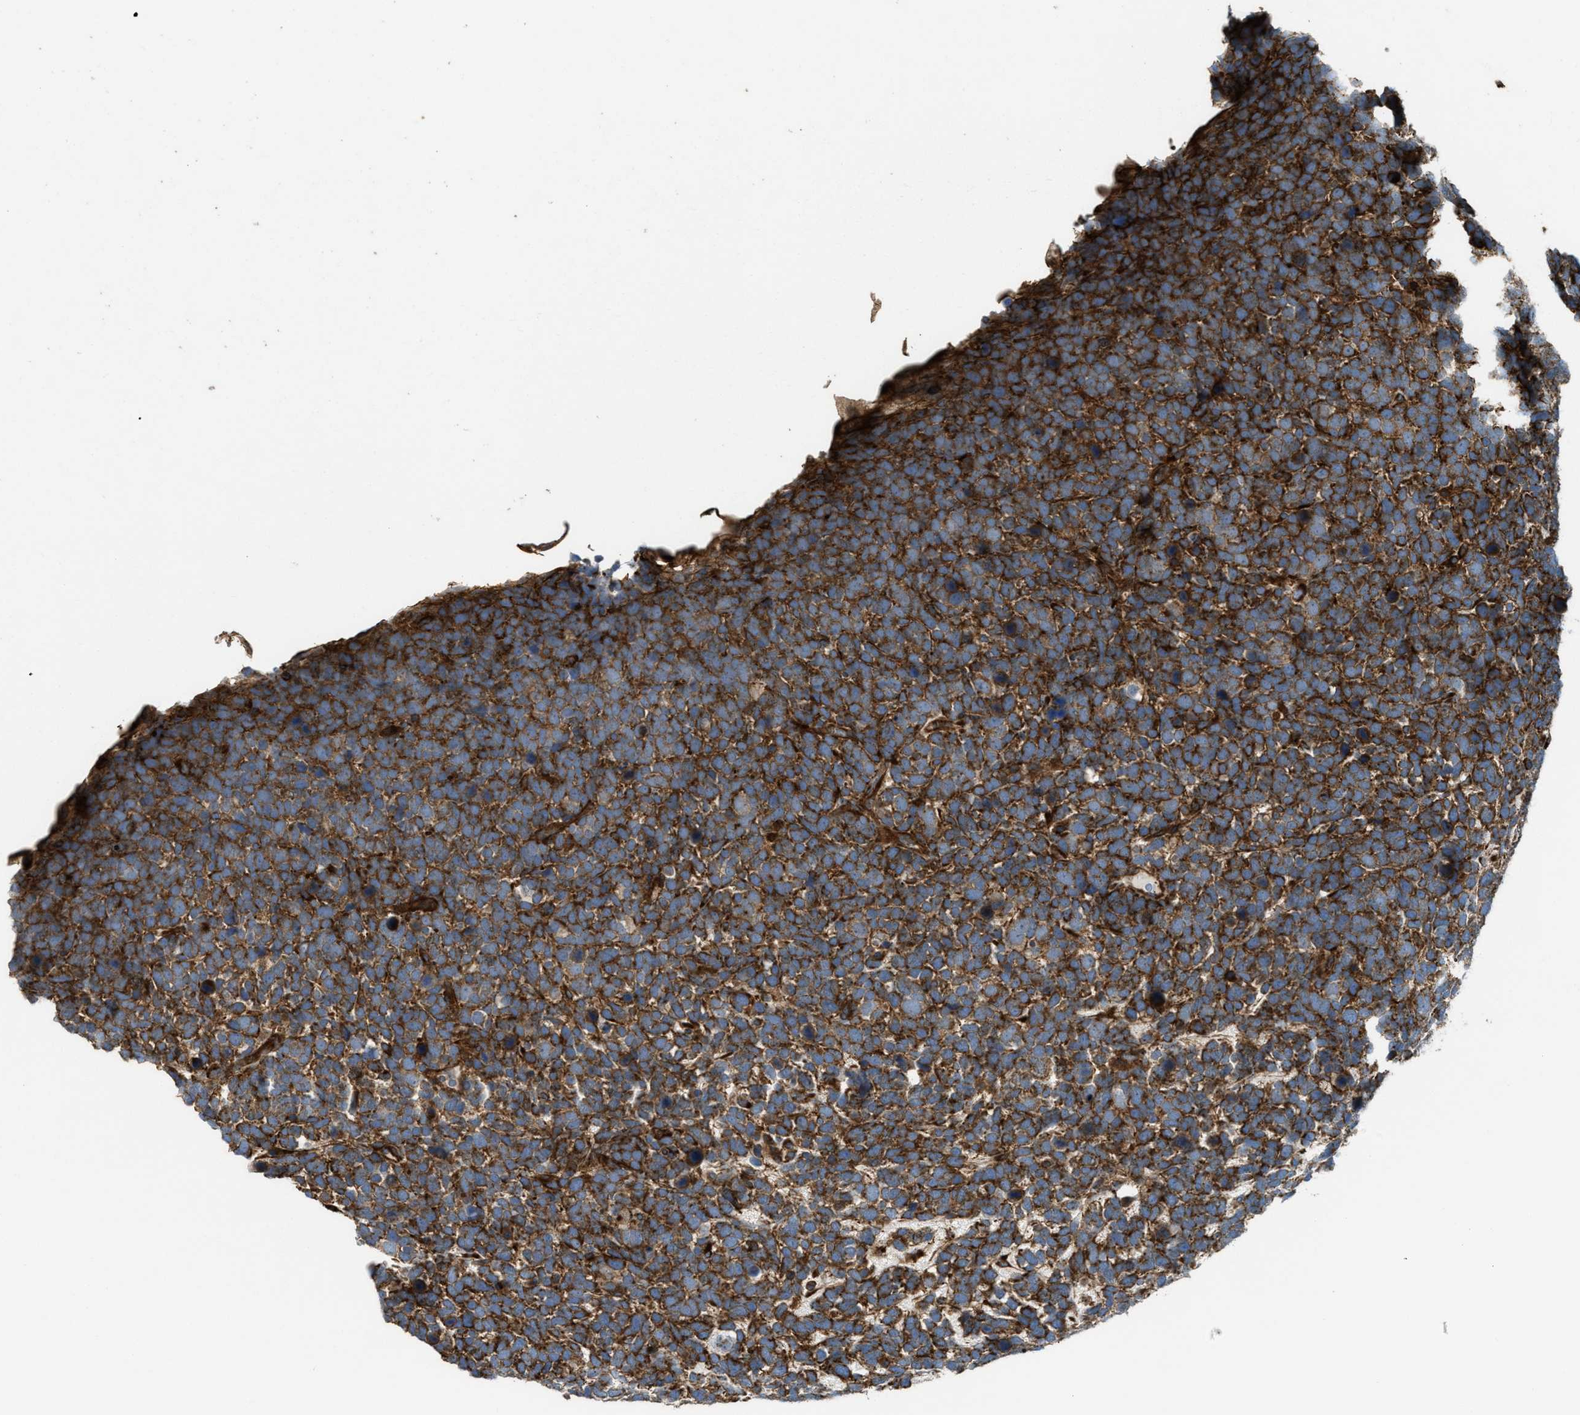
{"staining": {"intensity": "strong", "quantity": ">75%", "location": "cytoplasmic/membranous"}, "tissue": "urothelial cancer", "cell_type": "Tumor cells", "image_type": "cancer", "snomed": [{"axis": "morphology", "description": "Urothelial carcinoma, High grade"}, {"axis": "topography", "description": "Urinary bladder"}], "caption": "High-grade urothelial carcinoma tissue displays strong cytoplasmic/membranous positivity in approximately >75% of tumor cells The staining was performed using DAB to visualize the protein expression in brown, while the nuclei were stained in blue with hematoxylin (Magnification: 20x).", "gene": "EGLN1", "patient": {"sex": "female", "age": 82}}